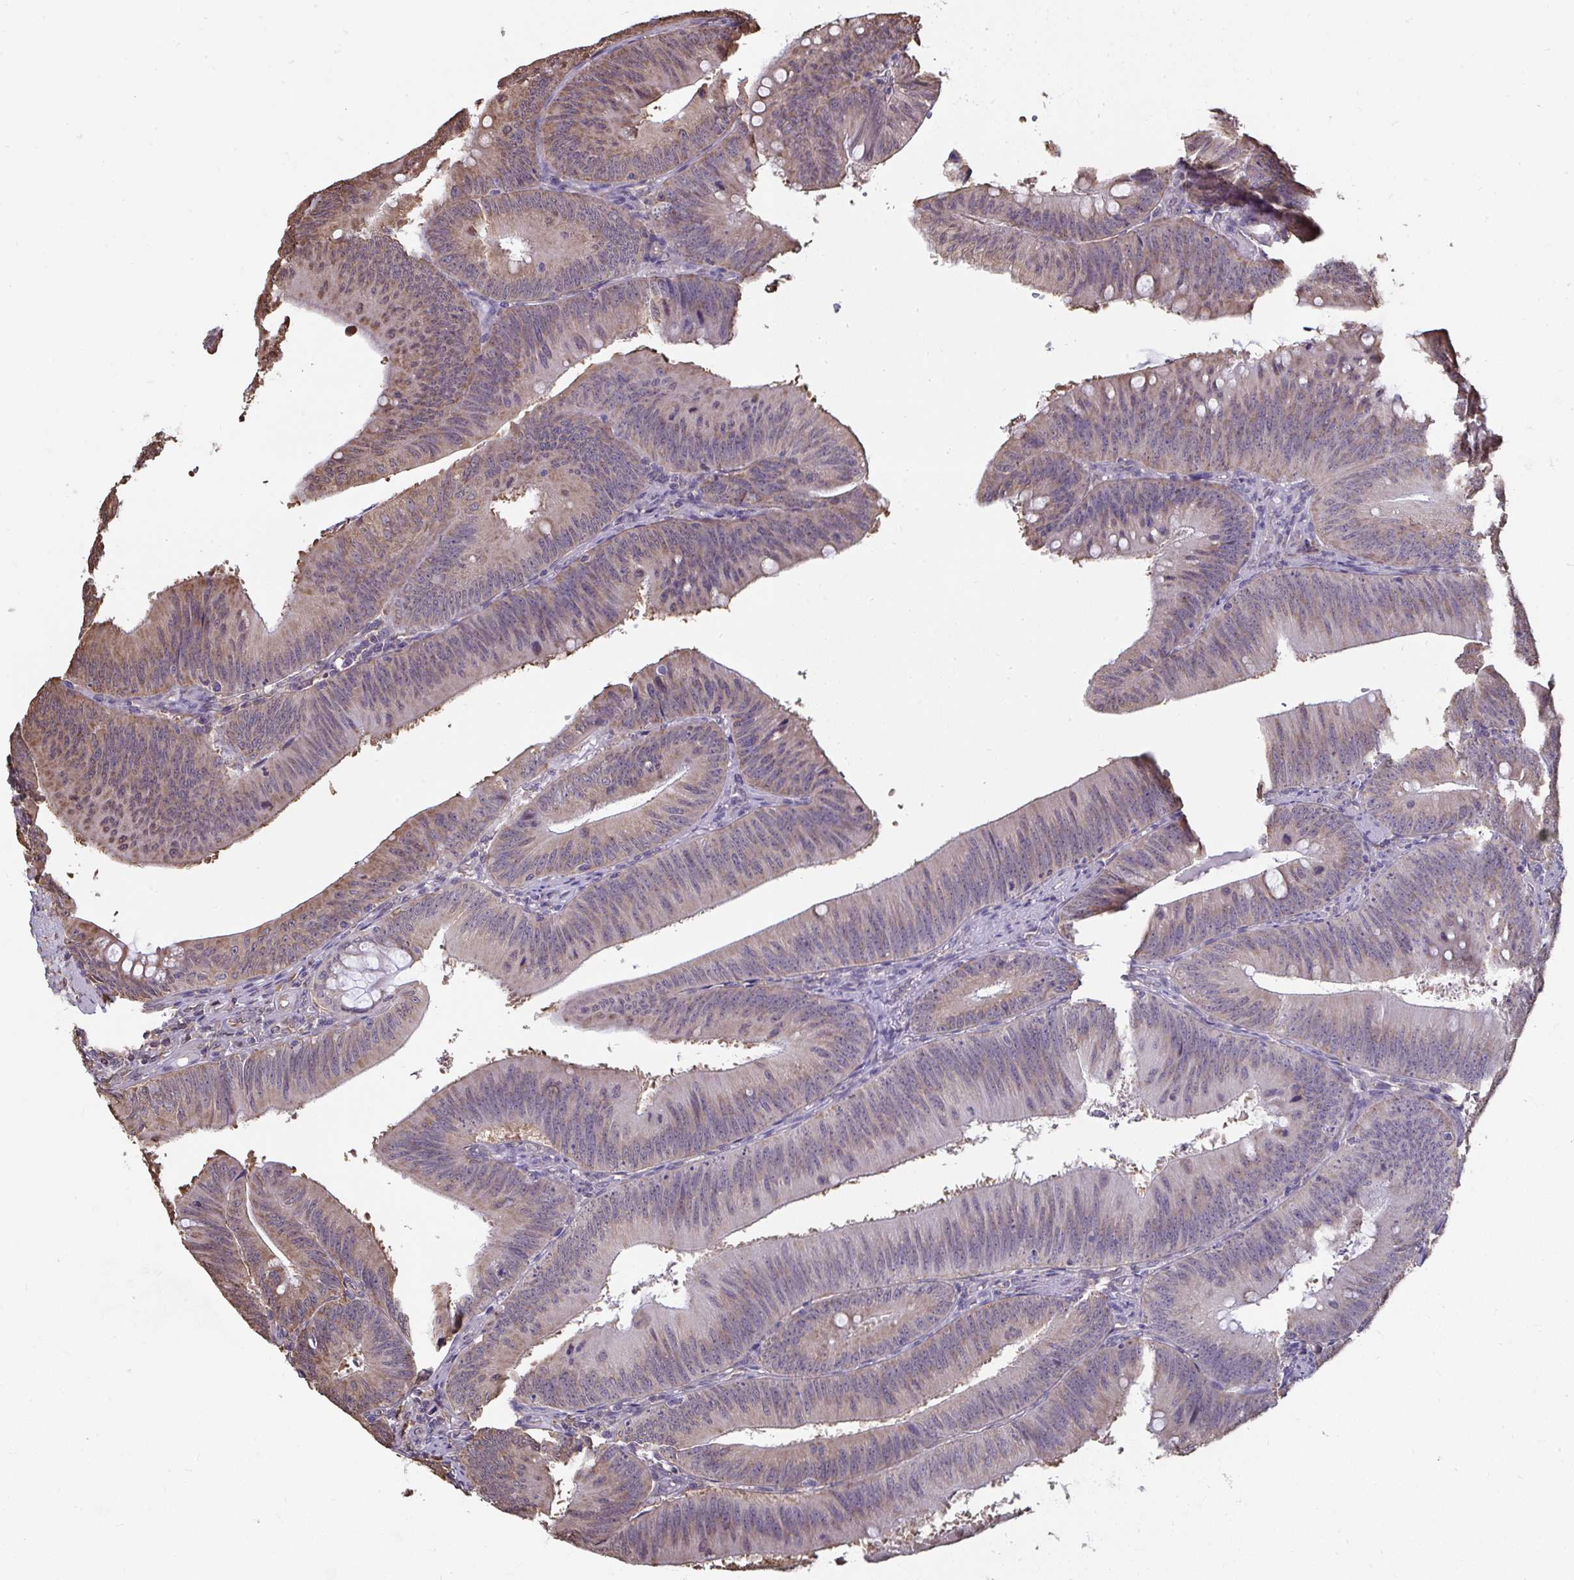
{"staining": {"intensity": "weak", "quantity": "<25%", "location": "cytoplasmic/membranous"}, "tissue": "colorectal cancer", "cell_type": "Tumor cells", "image_type": "cancer", "snomed": [{"axis": "morphology", "description": "Adenocarcinoma, NOS"}, {"axis": "topography", "description": "Colon"}], "caption": "Immunohistochemistry (IHC) image of adenocarcinoma (colorectal) stained for a protein (brown), which reveals no expression in tumor cells.", "gene": "SYNCRIP", "patient": {"sex": "male", "age": 84}}